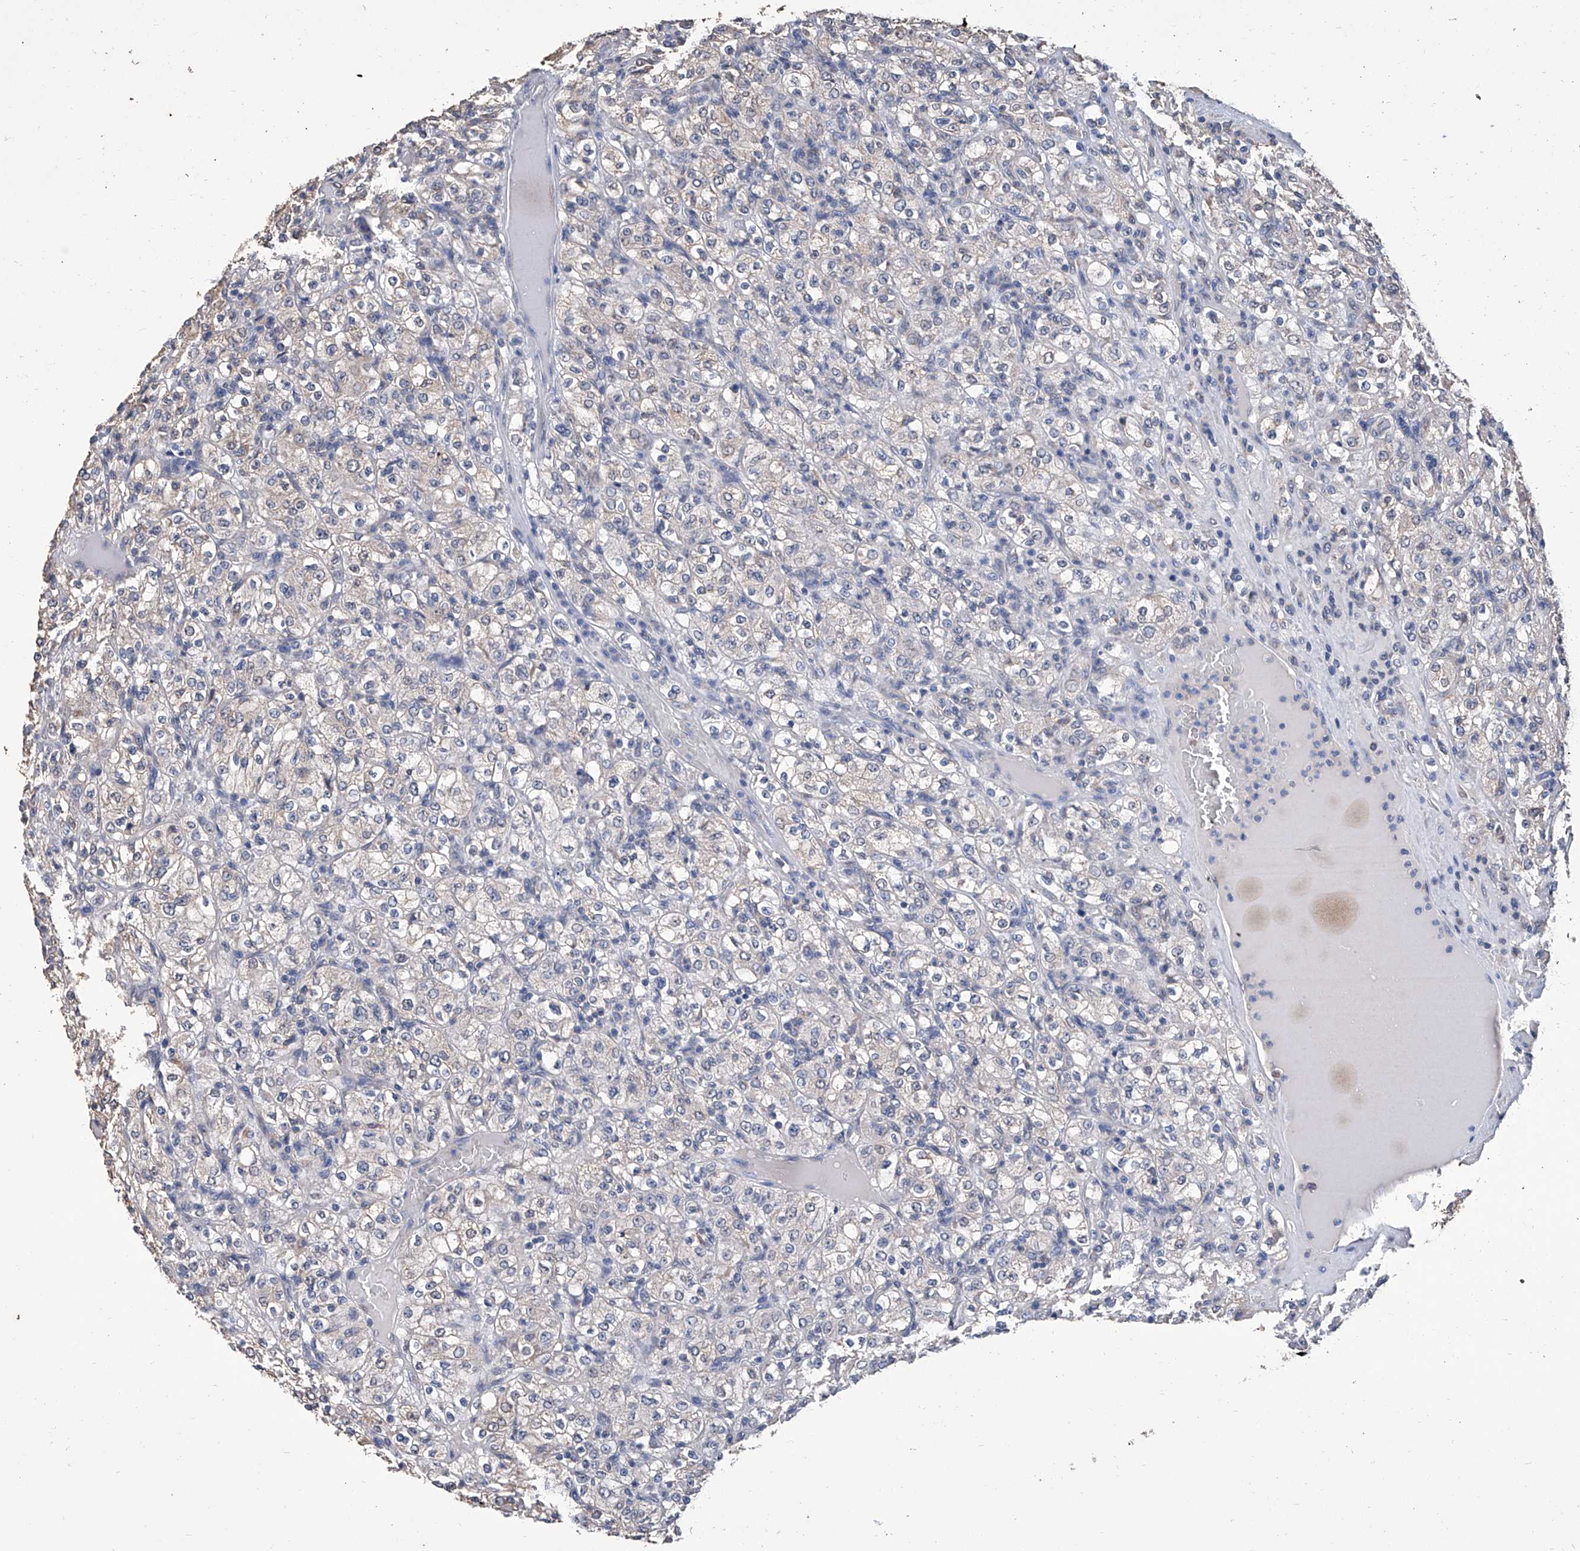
{"staining": {"intensity": "negative", "quantity": "none", "location": "none"}, "tissue": "renal cancer", "cell_type": "Tumor cells", "image_type": "cancer", "snomed": [{"axis": "morphology", "description": "Normal tissue, NOS"}, {"axis": "morphology", "description": "Adenocarcinoma, NOS"}, {"axis": "topography", "description": "Kidney"}], "caption": "An immunohistochemistry histopathology image of renal adenocarcinoma is shown. There is no staining in tumor cells of renal adenocarcinoma.", "gene": "GPT", "patient": {"sex": "female", "age": 72}}